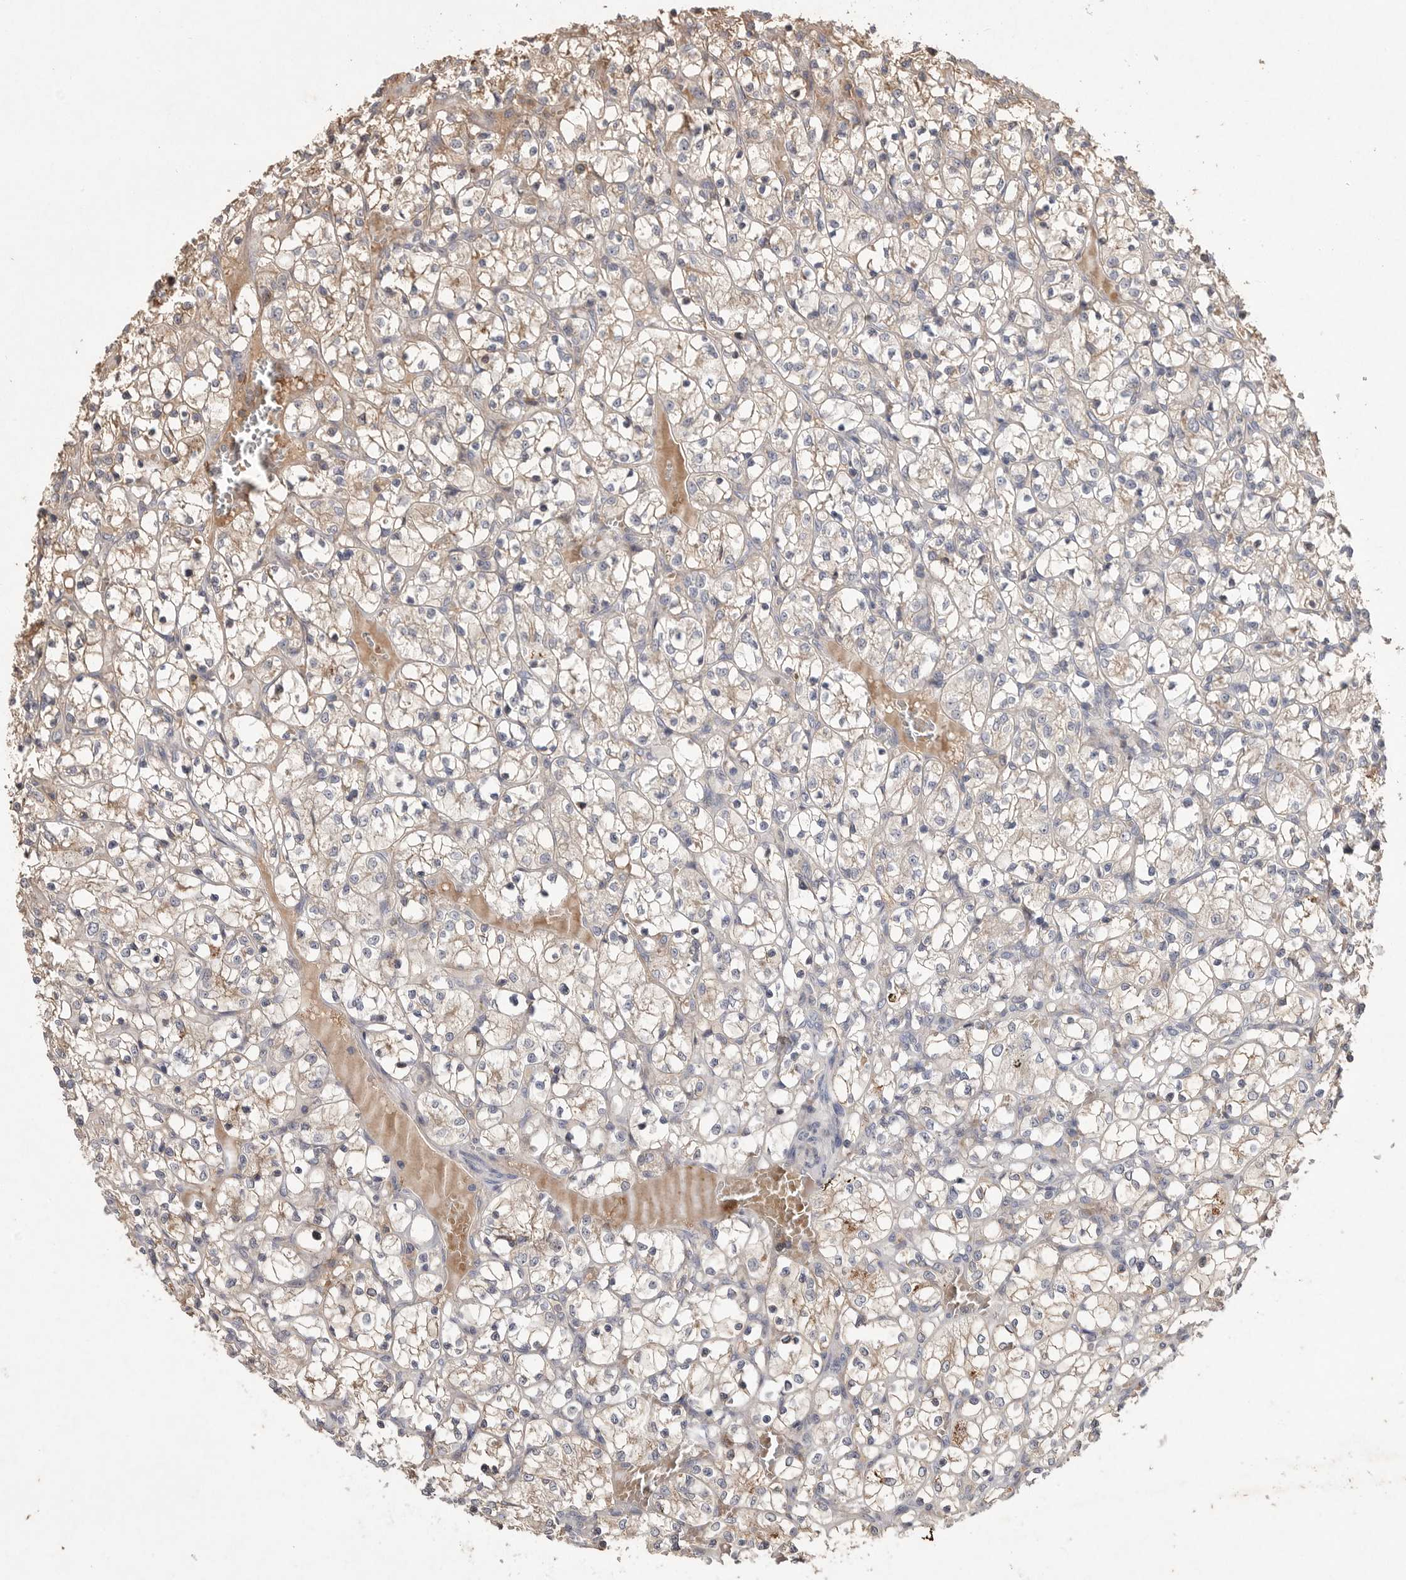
{"staining": {"intensity": "negative", "quantity": "none", "location": "none"}, "tissue": "renal cancer", "cell_type": "Tumor cells", "image_type": "cancer", "snomed": [{"axis": "morphology", "description": "Adenocarcinoma, NOS"}, {"axis": "topography", "description": "Kidney"}], "caption": "DAB (3,3'-diaminobenzidine) immunohistochemical staining of human renal cancer (adenocarcinoma) reveals no significant expression in tumor cells.", "gene": "VN1R4", "patient": {"sex": "female", "age": 69}}